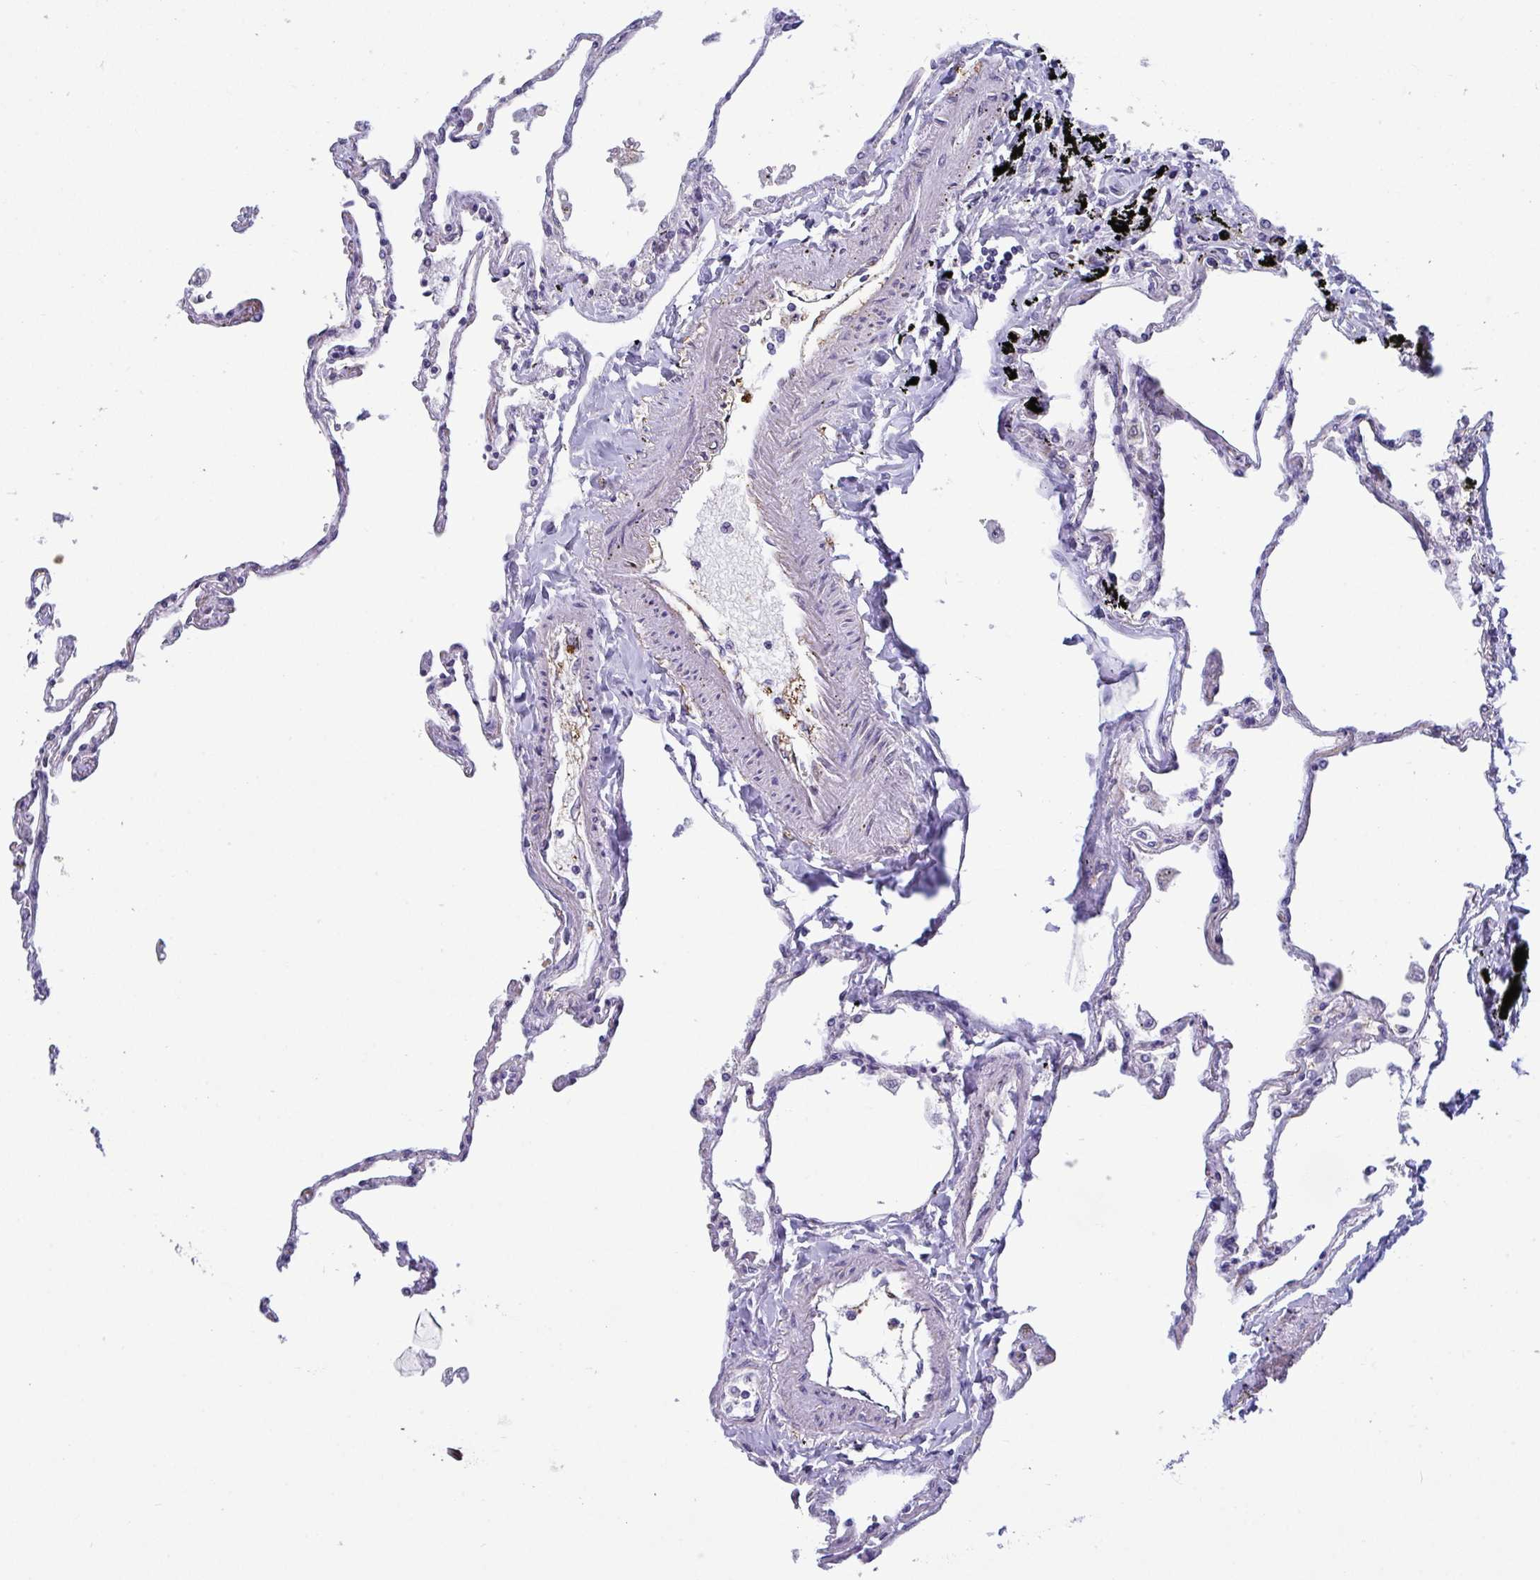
{"staining": {"intensity": "strong", "quantity": "<25%", "location": "cytoplasmic/membranous,nuclear"}, "tissue": "lung", "cell_type": "Alveolar cells", "image_type": "normal", "snomed": [{"axis": "morphology", "description": "Normal tissue, NOS"}, {"axis": "topography", "description": "Lung"}], "caption": "A micrograph showing strong cytoplasmic/membranous,nuclear expression in about <25% of alveolar cells in unremarkable lung, as visualized by brown immunohistochemical staining.", "gene": "PELI1", "patient": {"sex": "female", "age": 67}}